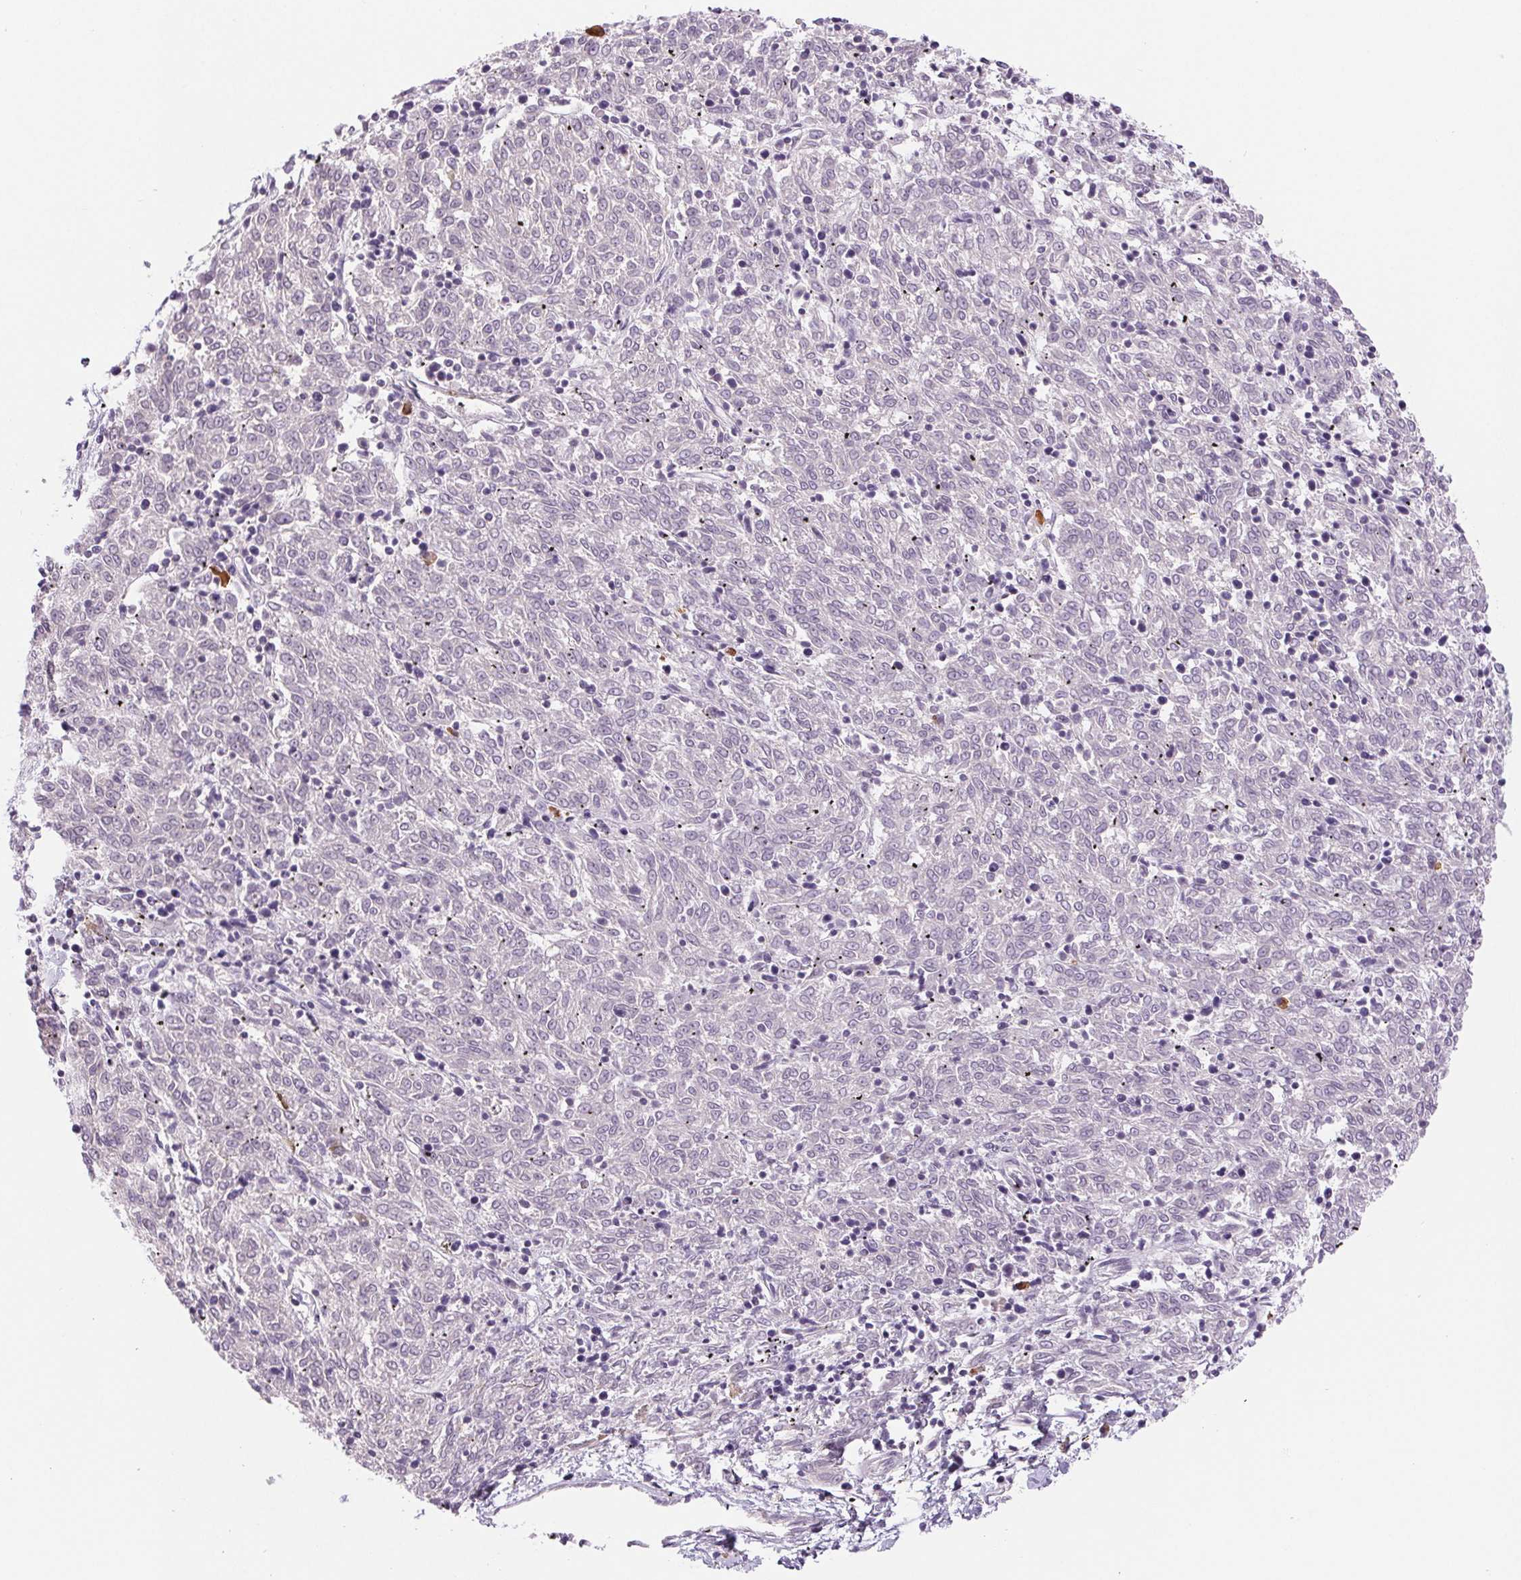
{"staining": {"intensity": "negative", "quantity": "none", "location": "none"}, "tissue": "melanoma", "cell_type": "Tumor cells", "image_type": "cancer", "snomed": [{"axis": "morphology", "description": "Malignant melanoma, NOS"}, {"axis": "topography", "description": "Skin"}], "caption": "This is a image of IHC staining of melanoma, which shows no positivity in tumor cells.", "gene": "IFIT1B", "patient": {"sex": "female", "age": 72}}